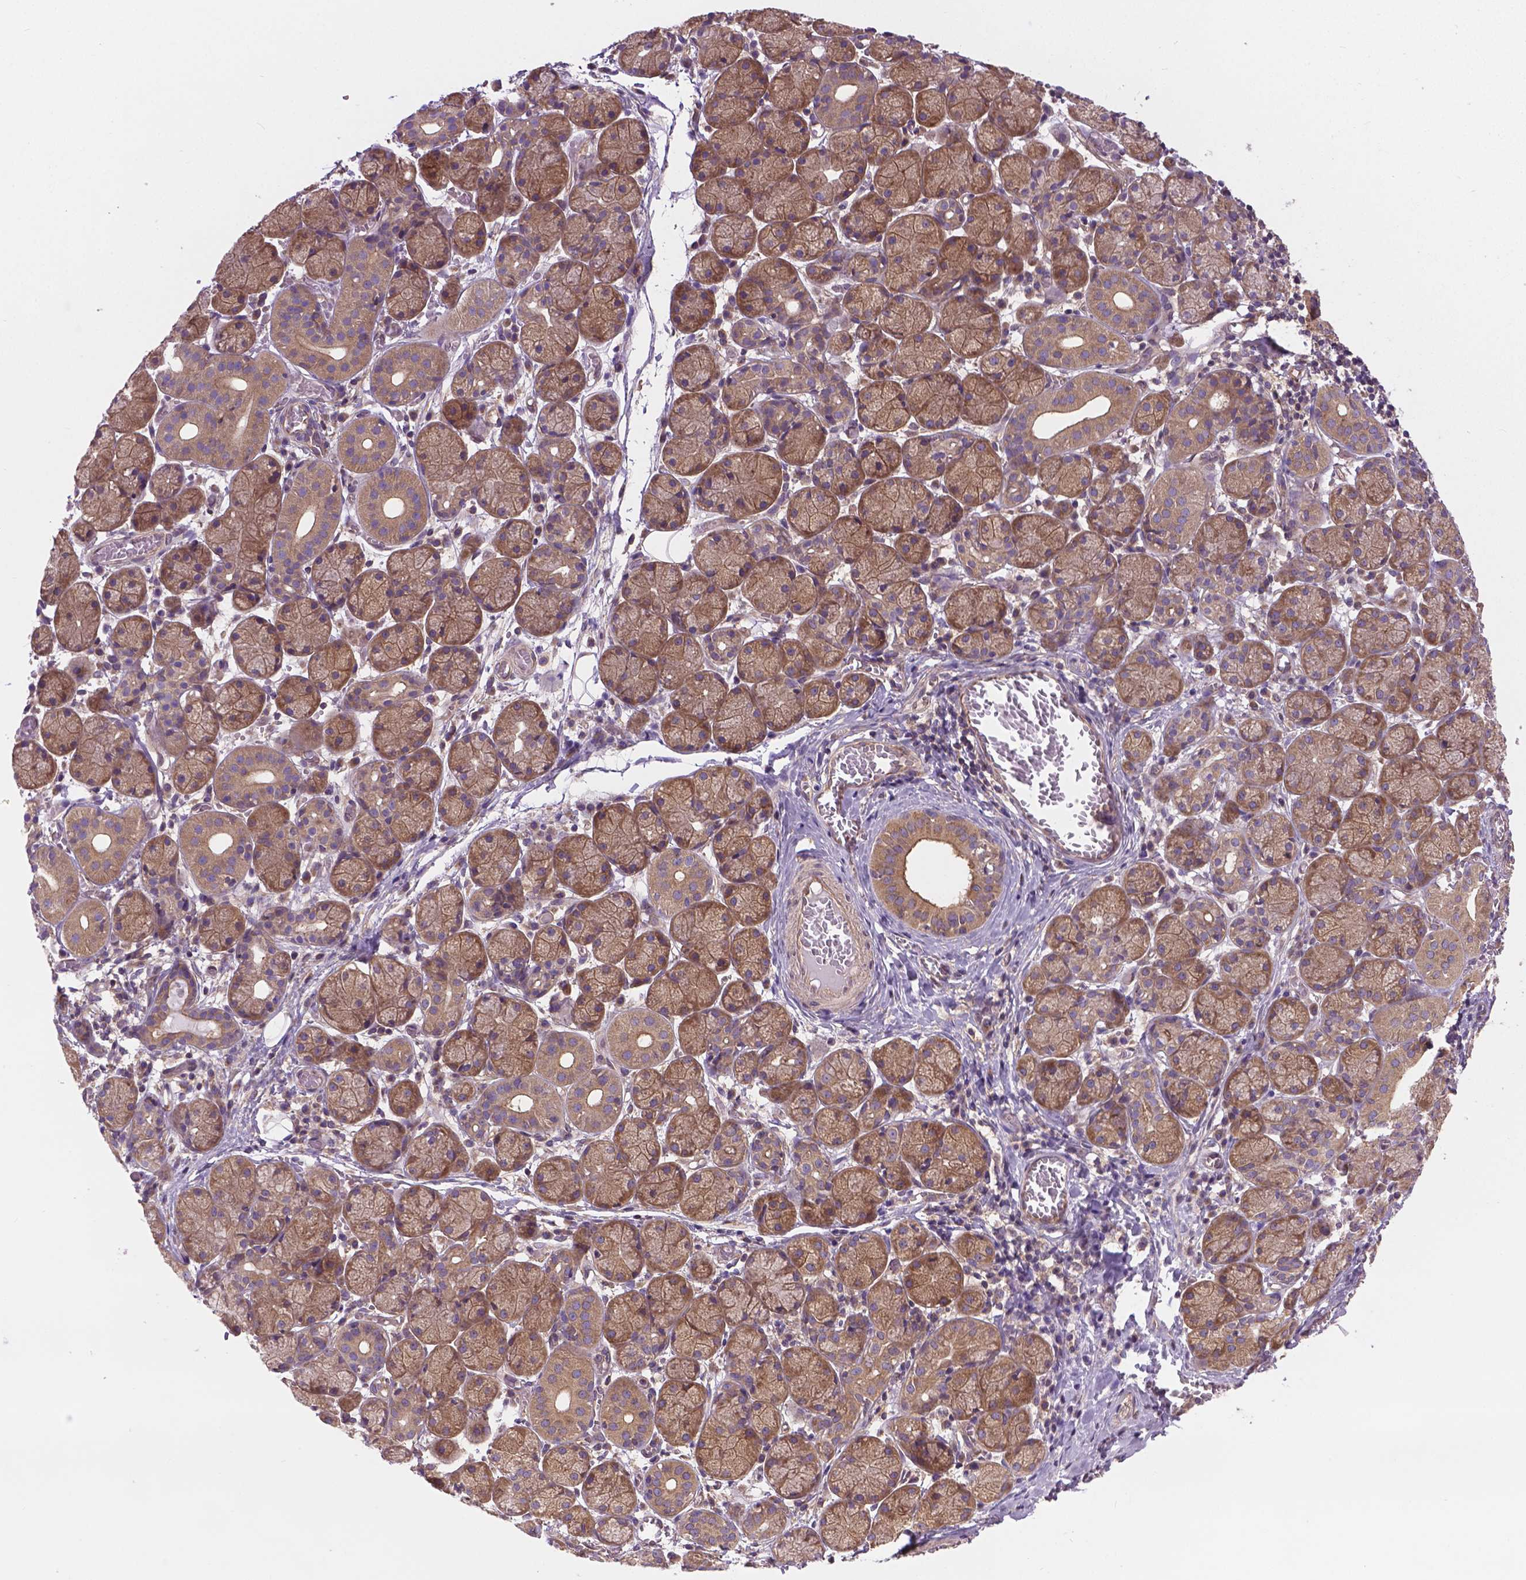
{"staining": {"intensity": "moderate", "quantity": ">75%", "location": "cytoplasmic/membranous"}, "tissue": "salivary gland", "cell_type": "Glandular cells", "image_type": "normal", "snomed": [{"axis": "morphology", "description": "Normal tissue, NOS"}, {"axis": "topography", "description": "Salivary gland"}, {"axis": "topography", "description": "Peripheral nerve tissue"}], "caption": "This micrograph shows IHC staining of unremarkable human salivary gland, with medium moderate cytoplasmic/membranous expression in about >75% of glandular cells.", "gene": "MZT1", "patient": {"sex": "female", "age": 24}}